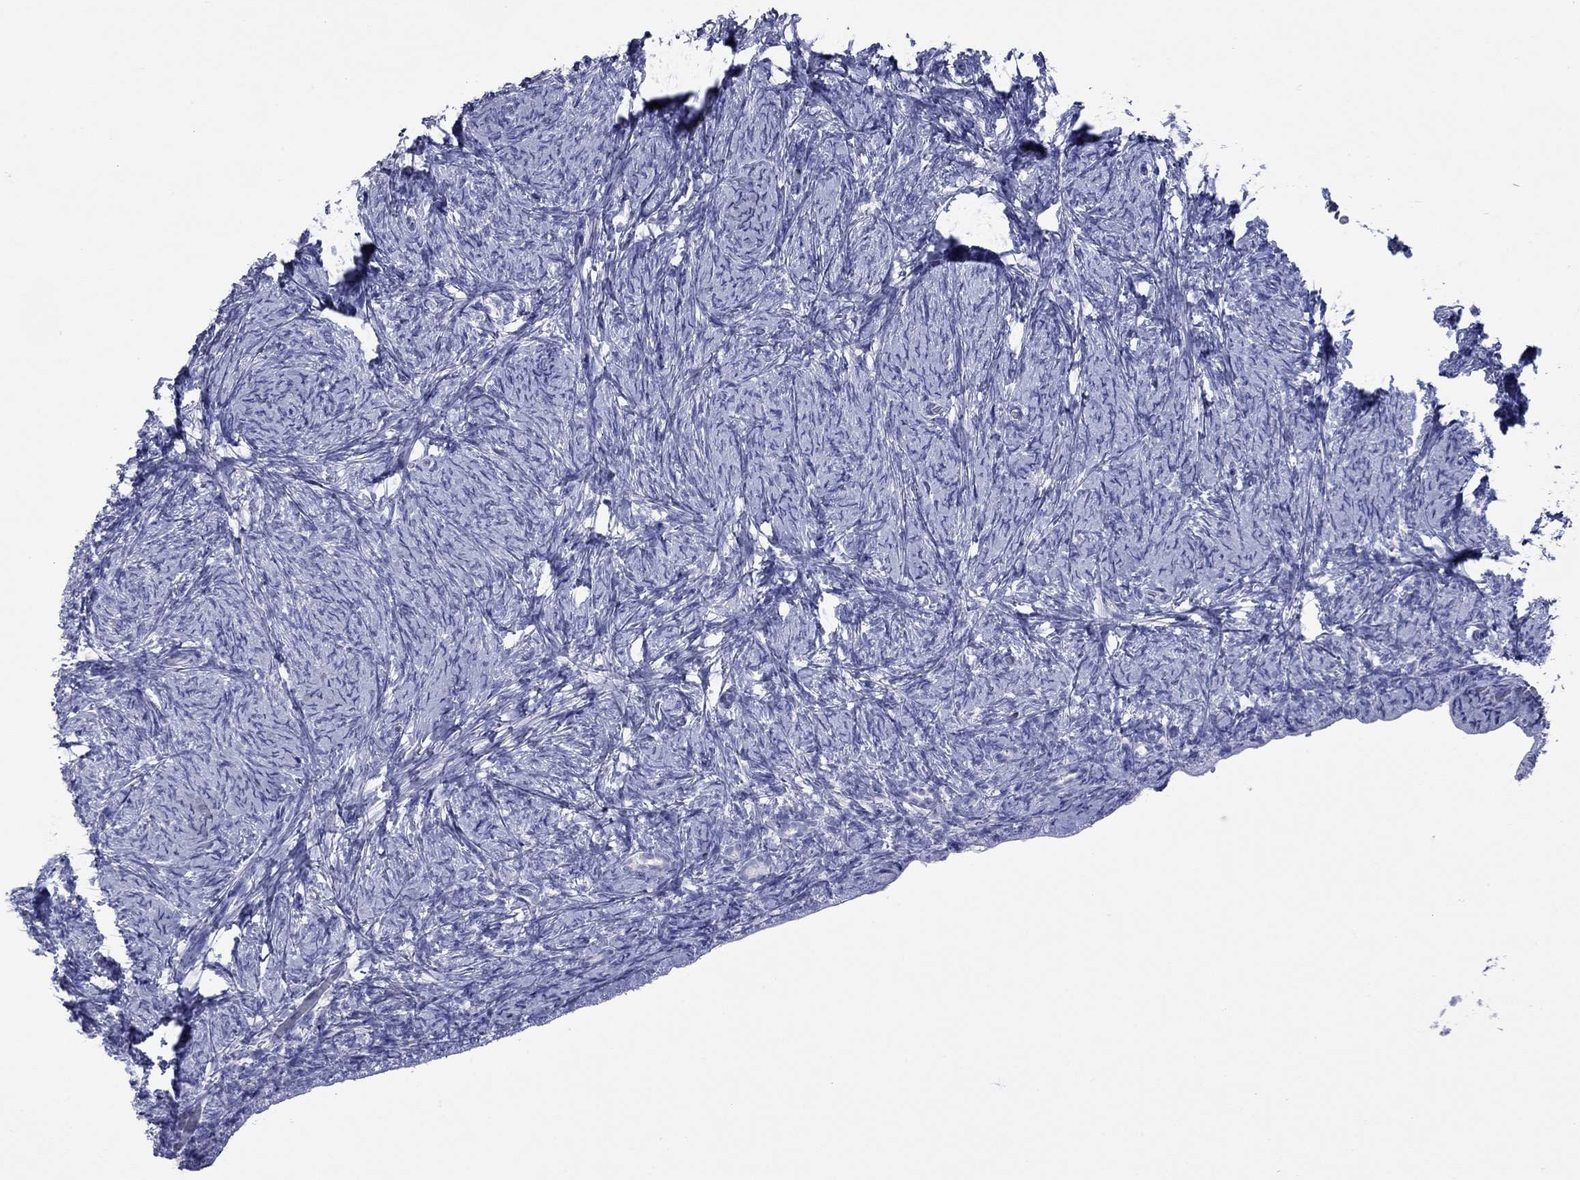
{"staining": {"intensity": "negative", "quantity": "none", "location": "none"}, "tissue": "ovary", "cell_type": "Follicle cells", "image_type": "normal", "snomed": [{"axis": "morphology", "description": "Normal tissue, NOS"}, {"axis": "topography", "description": "Ovary"}], "caption": "Immunohistochemistry micrograph of normal ovary: human ovary stained with DAB demonstrates no significant protein expression in follicle cells. The staining is performed using DAB (3,3'-diaminobenzidine) brown chromogen with nuclei counter-stained in using hematoxylin.", "gene": "ACTL7B", "patient": {"sex": "female", "age": 34}}